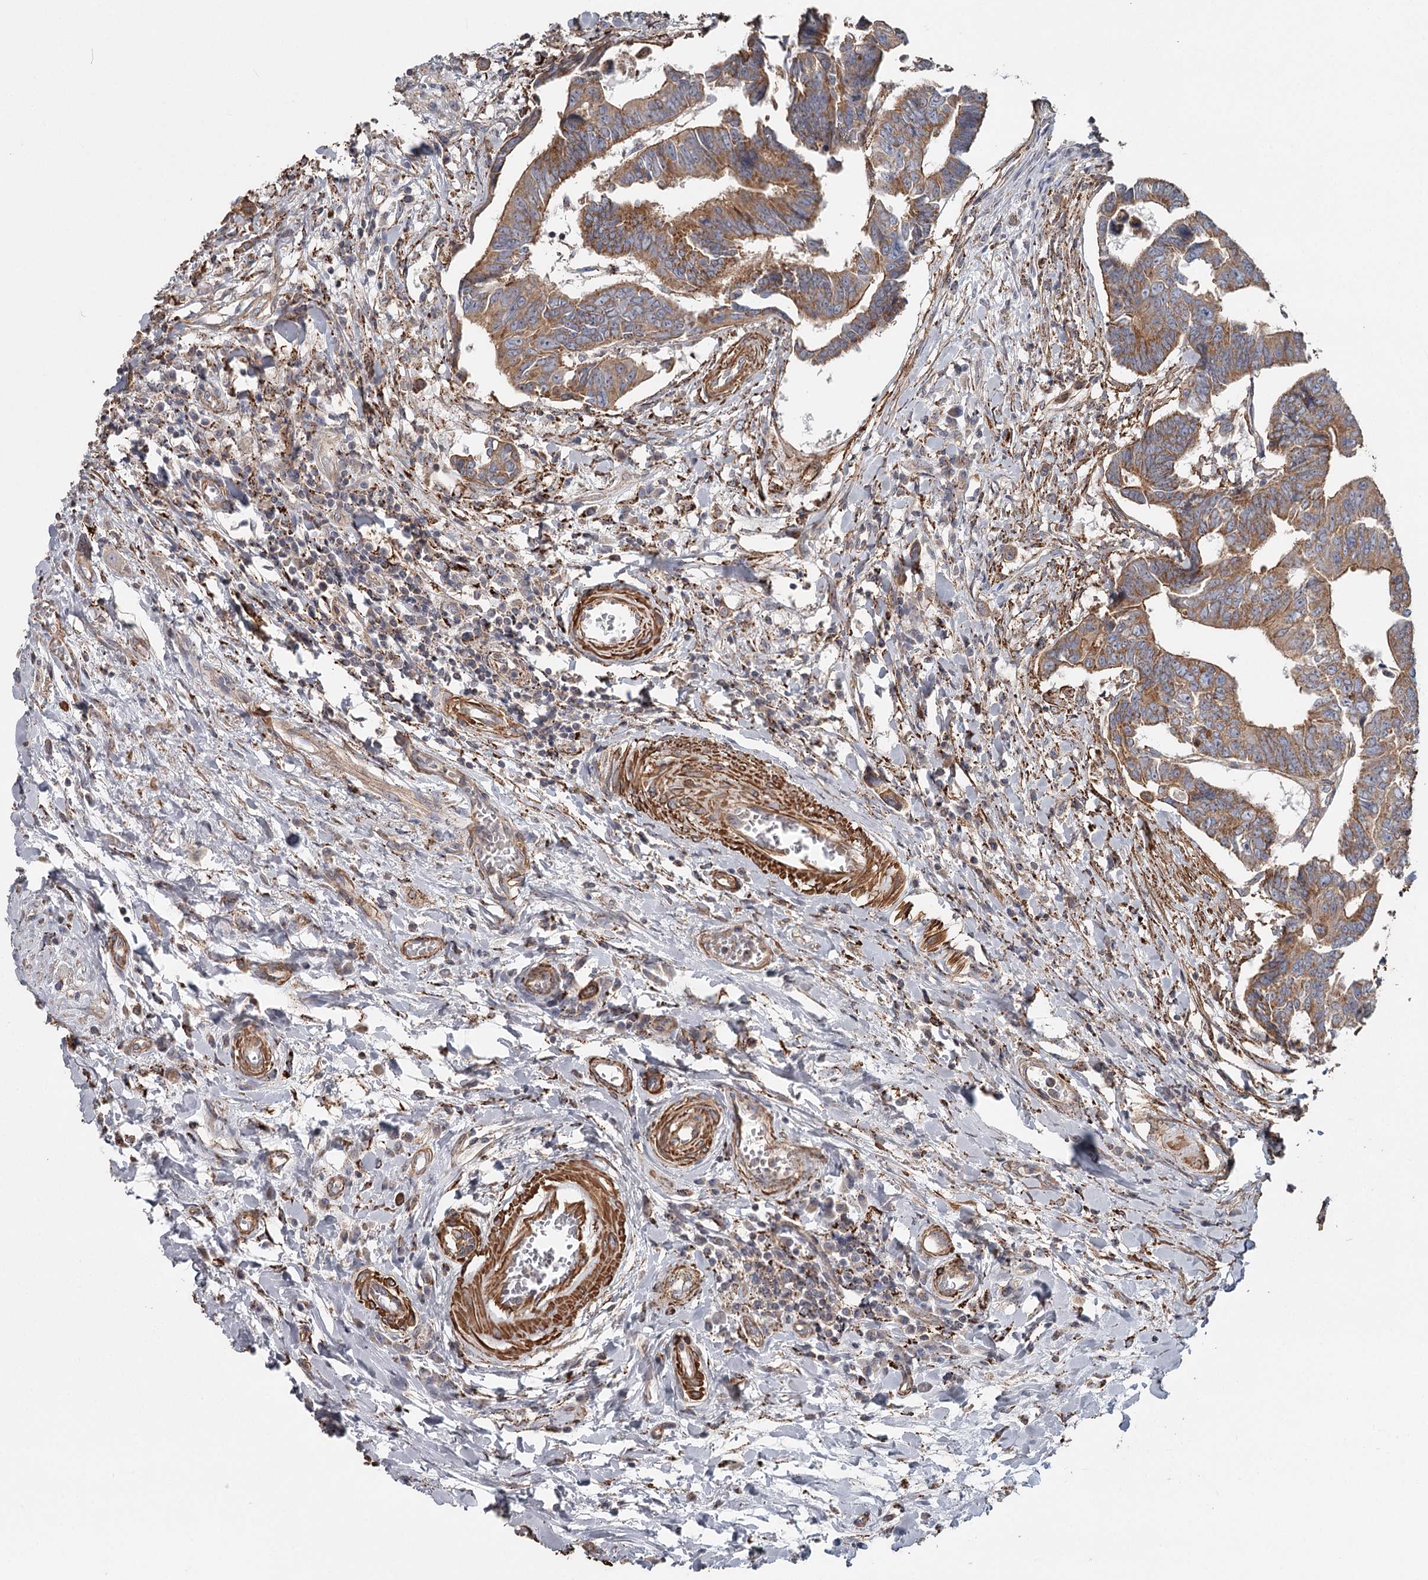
{"staining": {"intensity": "moderate", "quantity": ">75%", "location": "cytoplasmic/membranous"}, "tissue": "colorectal cancer", "cell_type": "Tumor cells", "image_type": "cancer", "snomed": [{"axis": "morphology", "description": "Adenocarcinoma, NOS"}, {"axis": "topography", "description": "Rectum"}], "caption": "DAB immunohistochemical staining of colorectal cancer (adenocarcinoma) displays moderate cytoplasmic/membranous protein positivity in approximately >75% of tumor cells.", "gene": "DHRS9", "patient": {"sex": "female", "age": 65}}